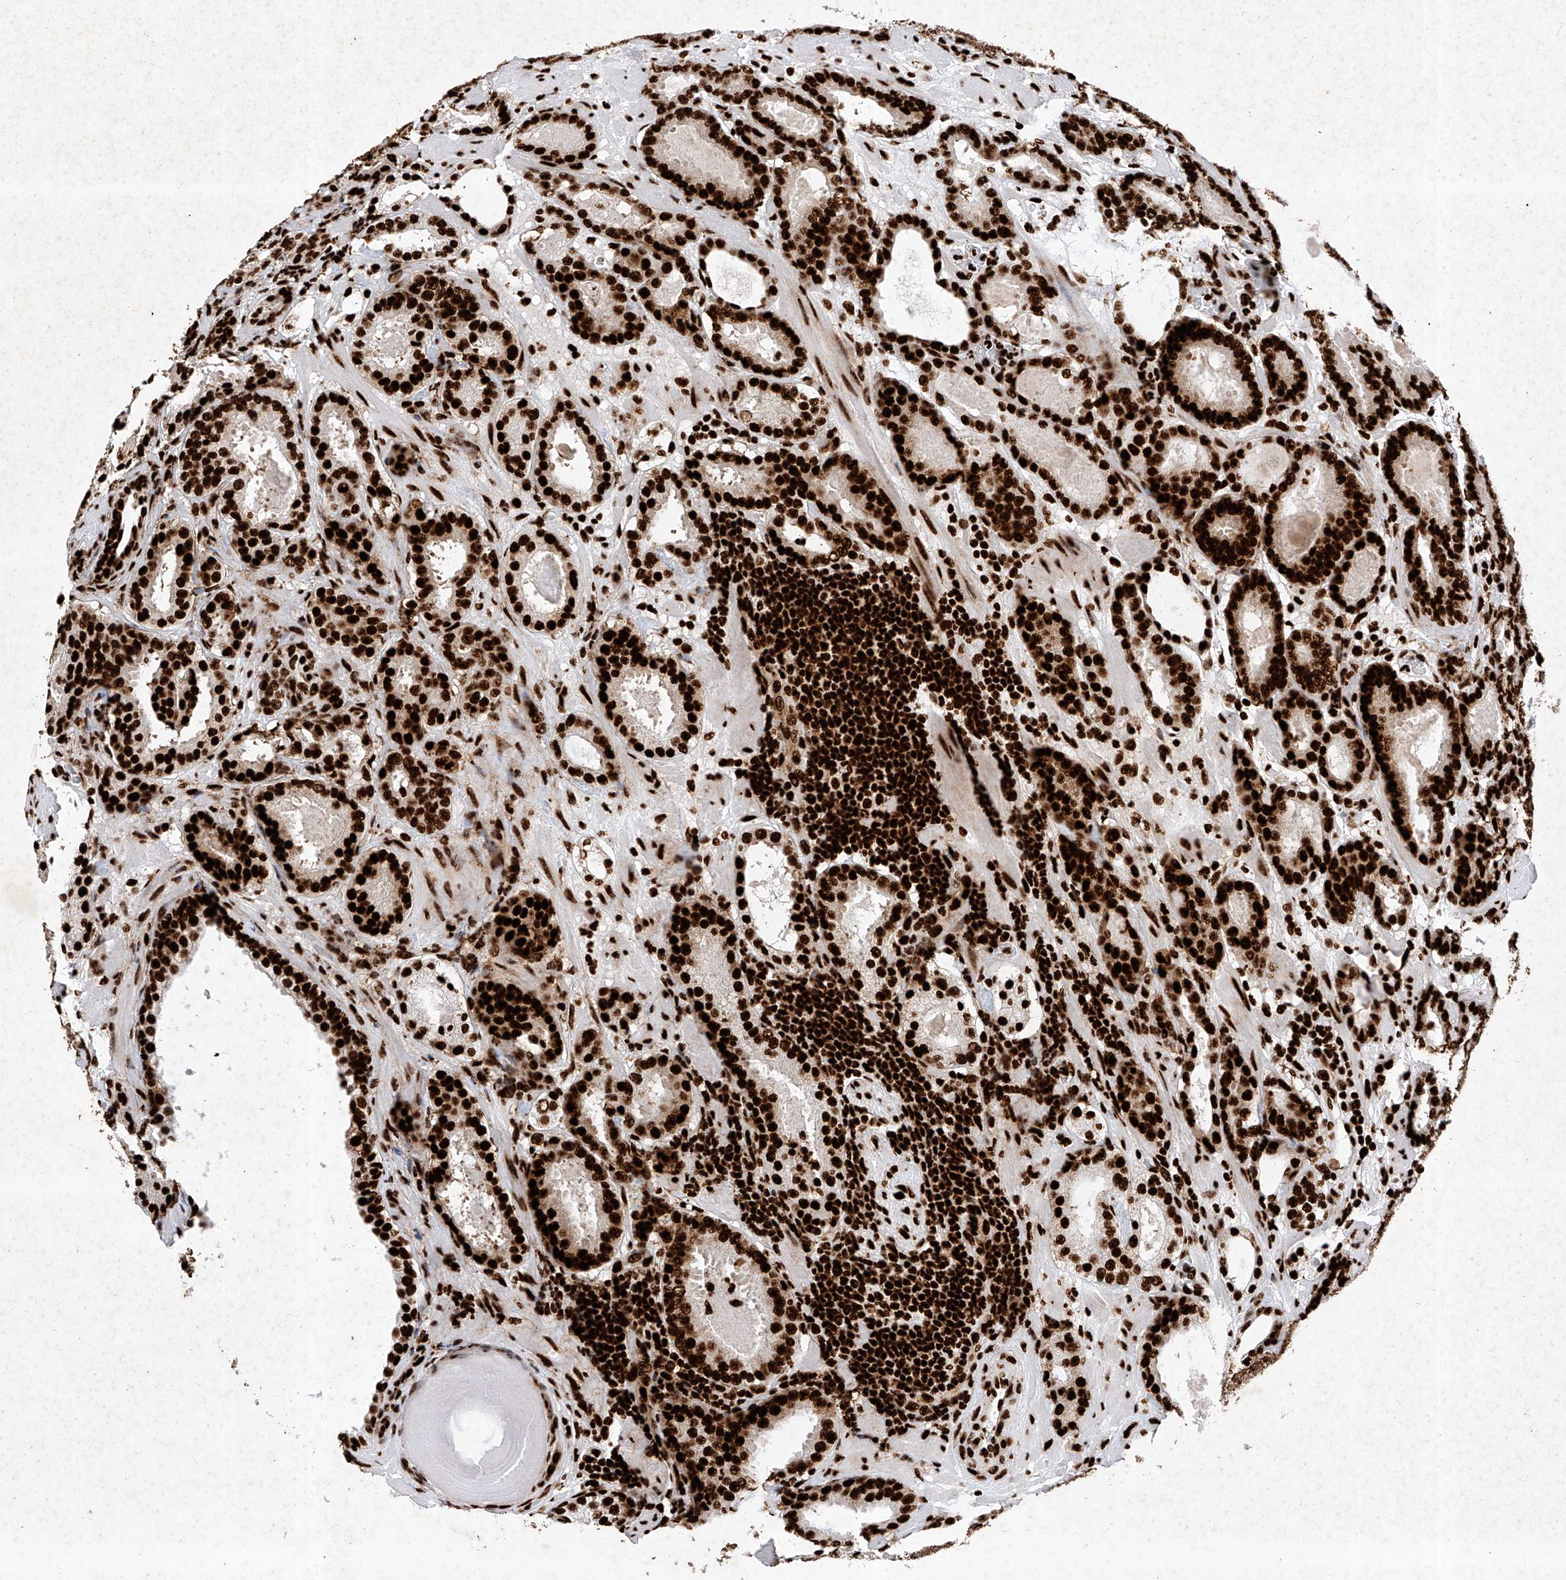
{"staining": {"intensity": "strong", "quantity": ">75%", "location": "nuclear"}, "tissue": "prostate cancer", "cell_type": "Tumor cells", "image_type": "cancer", "snomed": [{"axis": "morphology", "description": "Adenocarcinoma, Low grade"}, {"axis": "topography", "description": "Prostate"}], "caption": "Protein expression analysis of human prostate cancer (adenocarcinoma (low-grade)) reveals strong nuclear expression in approximately >75% of tumor cells.", "gene": "SRSF6", "patient": {"sex": "male", "age": 69}}